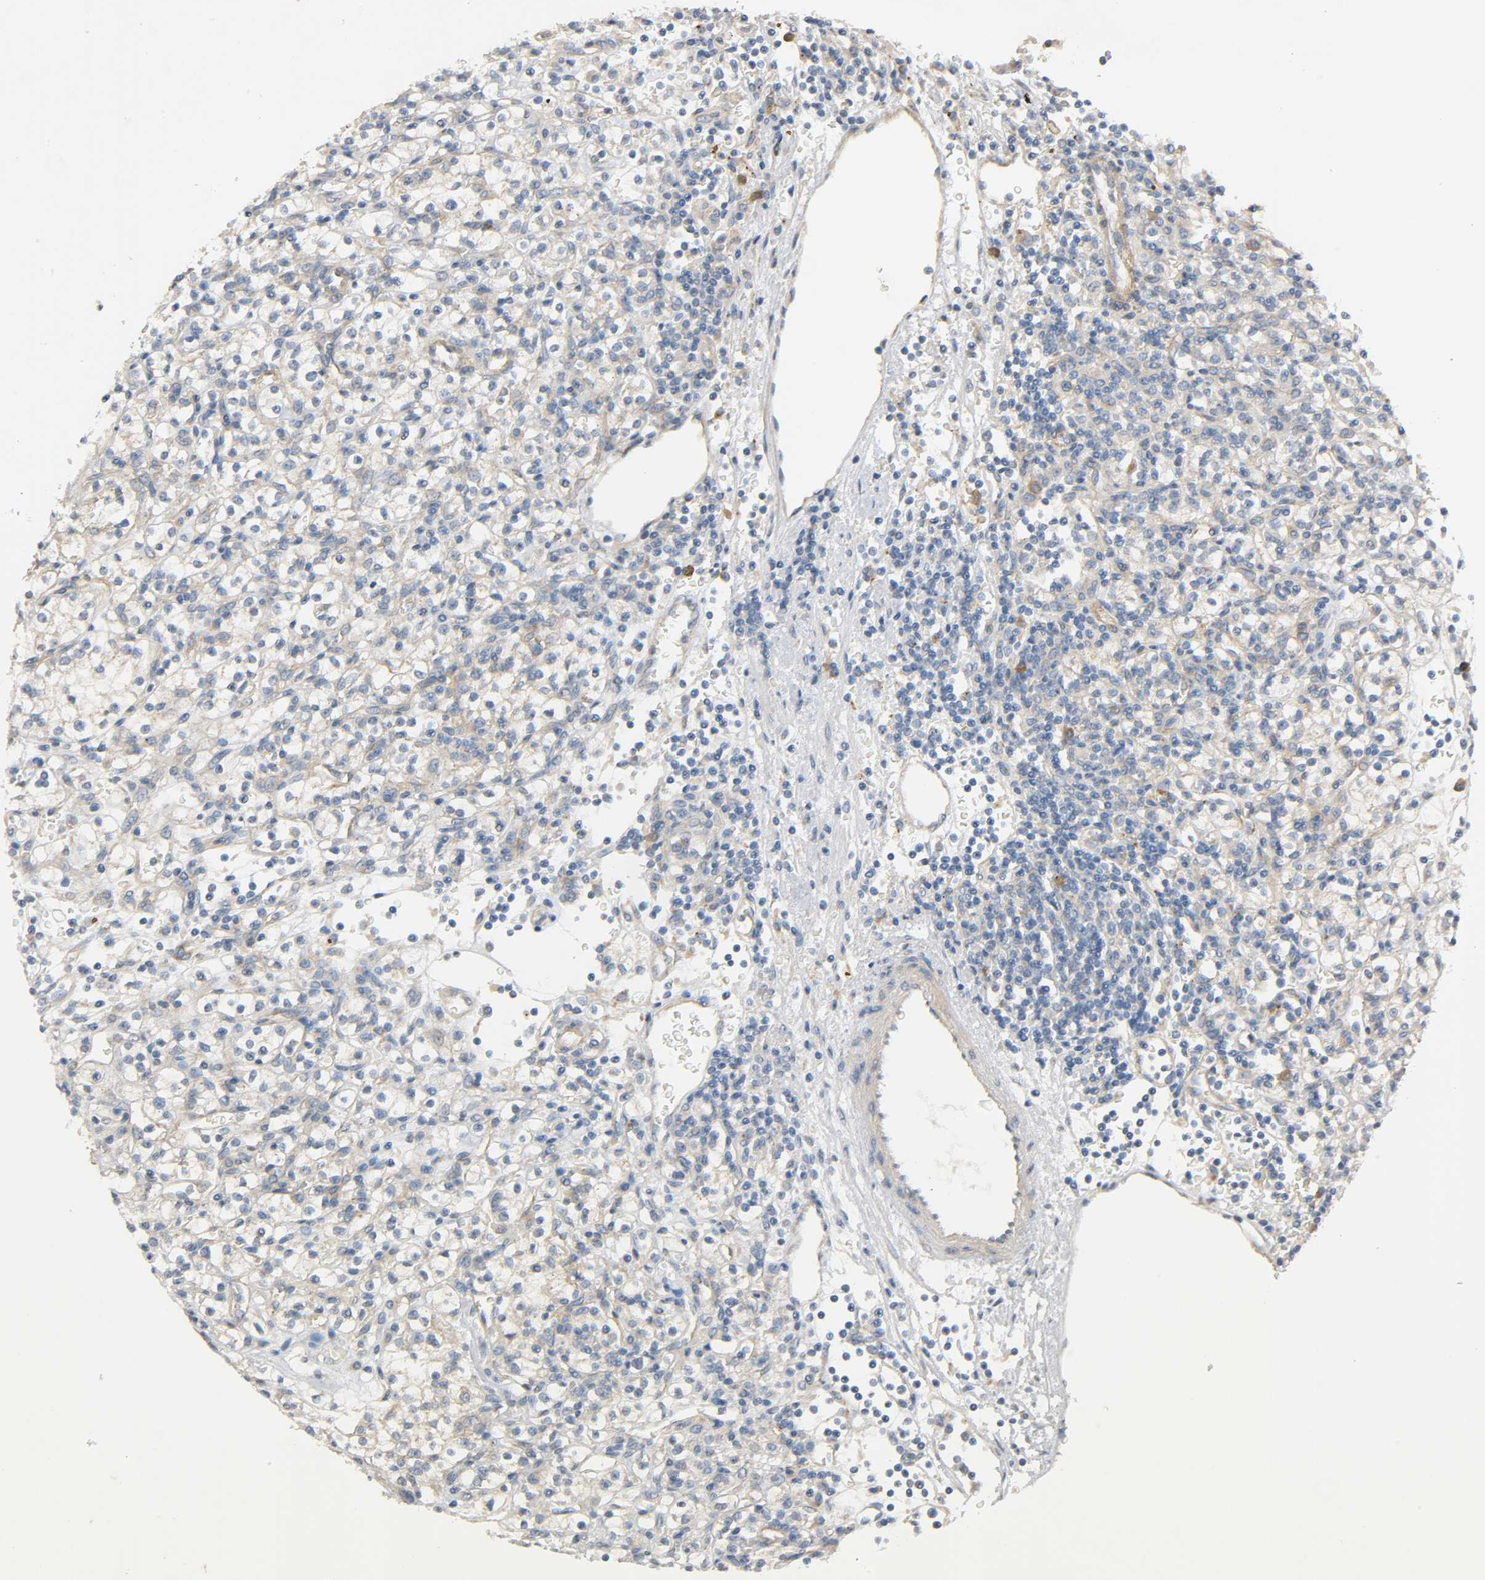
{"staining": {"intensity": "moderate", "quantity": ">75%", "location": "cytoplasmic/membranous"}, "tissue": "renal cancer", "cell_type": "Tumor cells", "image_type": "cancer", "snomed": [{"axis": "morphology", "description": "Normal tissue, NOS"}, {"axis": "morphology", "description": "Adenocarcinoma, NOS"}, {"axis": "topography", "description": "Kidney"}], "caption": "Protein analysis of renal cancer tissue reveals moderate cytoplasmic/membranous staining in about >75% of tumor cells.", "gene": "ARPC1A", "patient": {"sex": "female", "age": 55}}